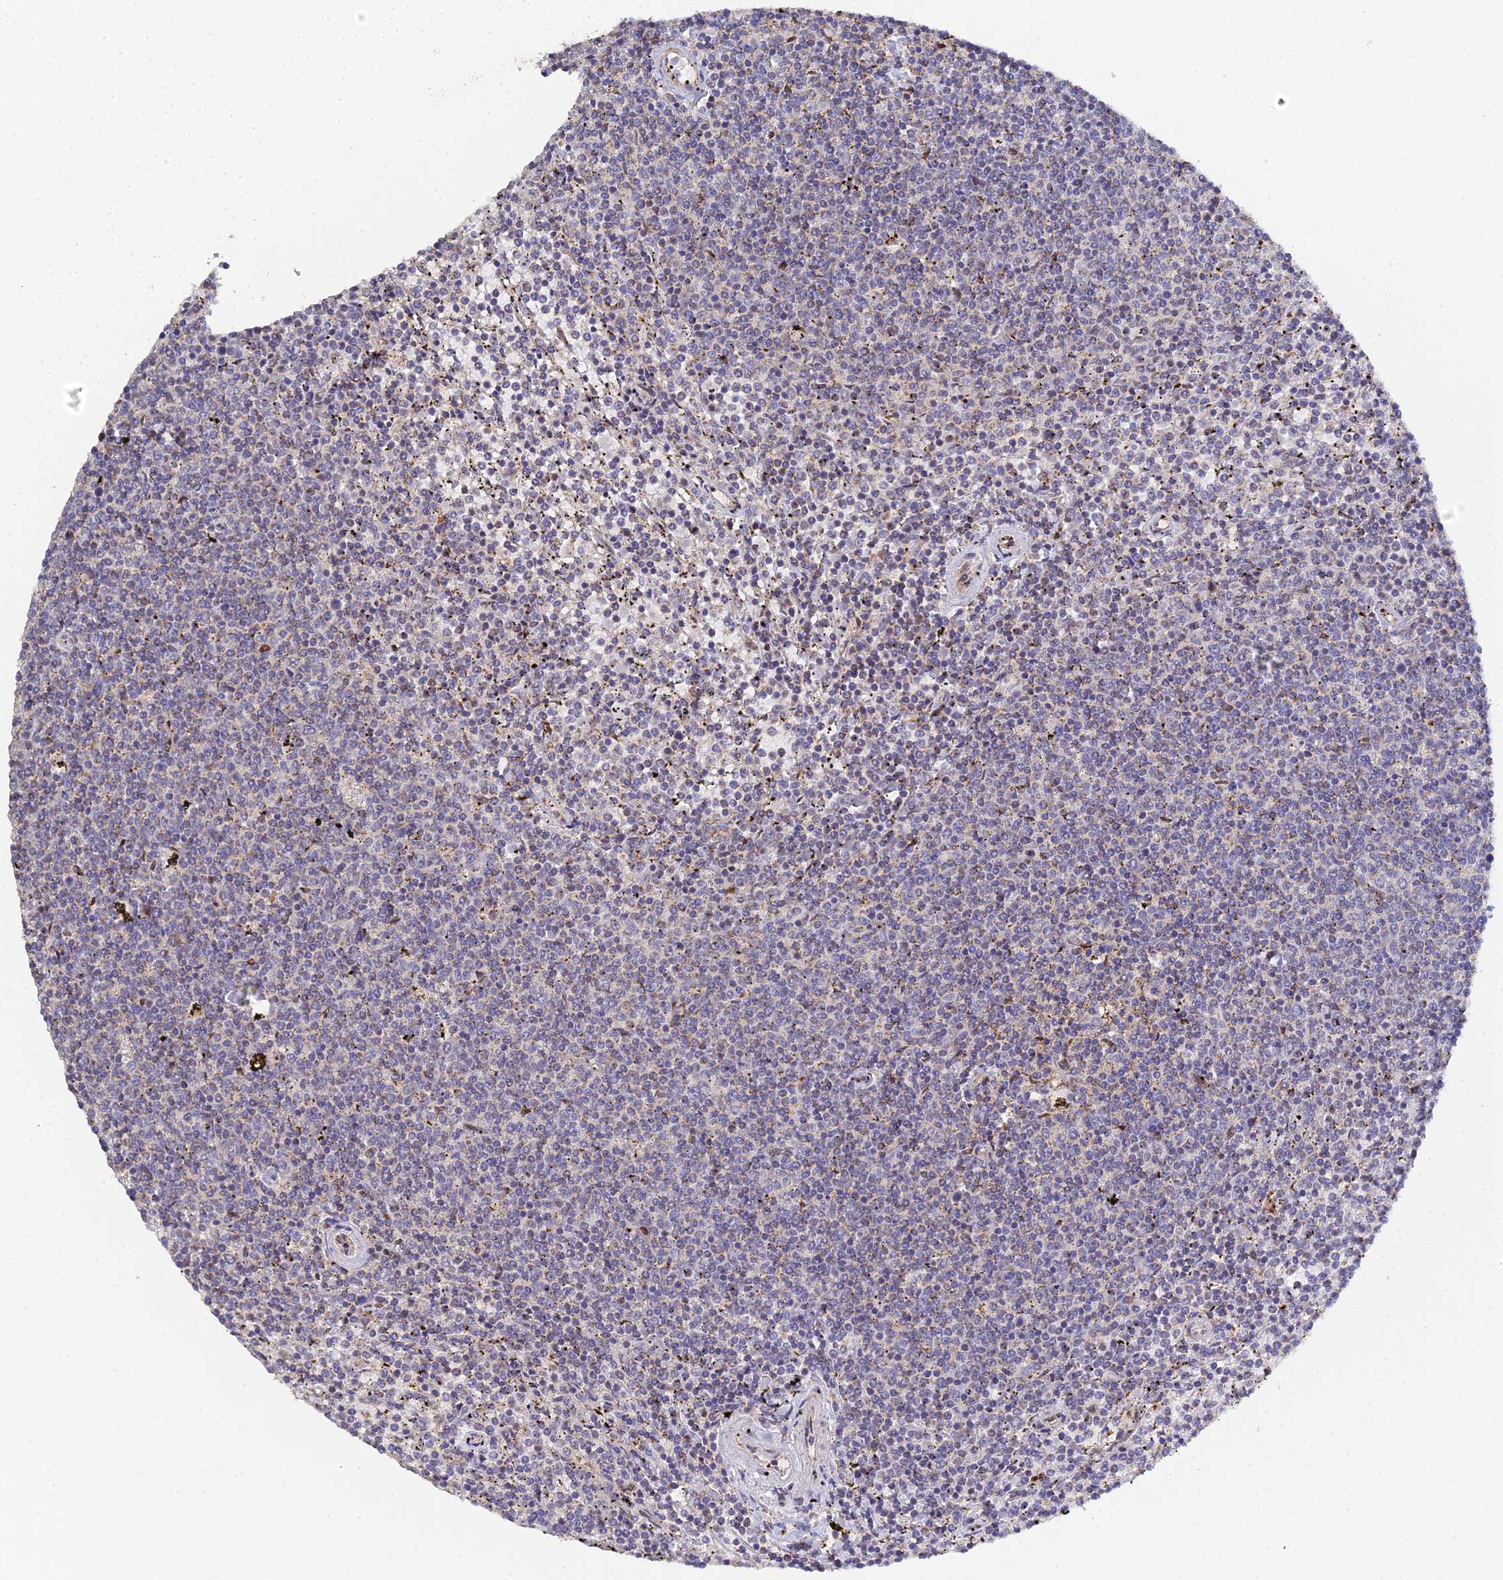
{"staining": {"intensity": "negative", "quantity": "none", "location": "none"}, "tissue": "lymphoma", "cell_type": "Tumor cells", "image_type": "cancer", "snomed": [{"axis": "morphology", "description": "Malignant lymphoma, non-Hodgkin's type, Low grade"}, {"axis": "topography", "description": "Spleen"}], "caption": "The micrograph shows no staining of tumor cells in lymphoma.", "gene": "ERCC5", "patient": {"sex": "female", "age": 50}}